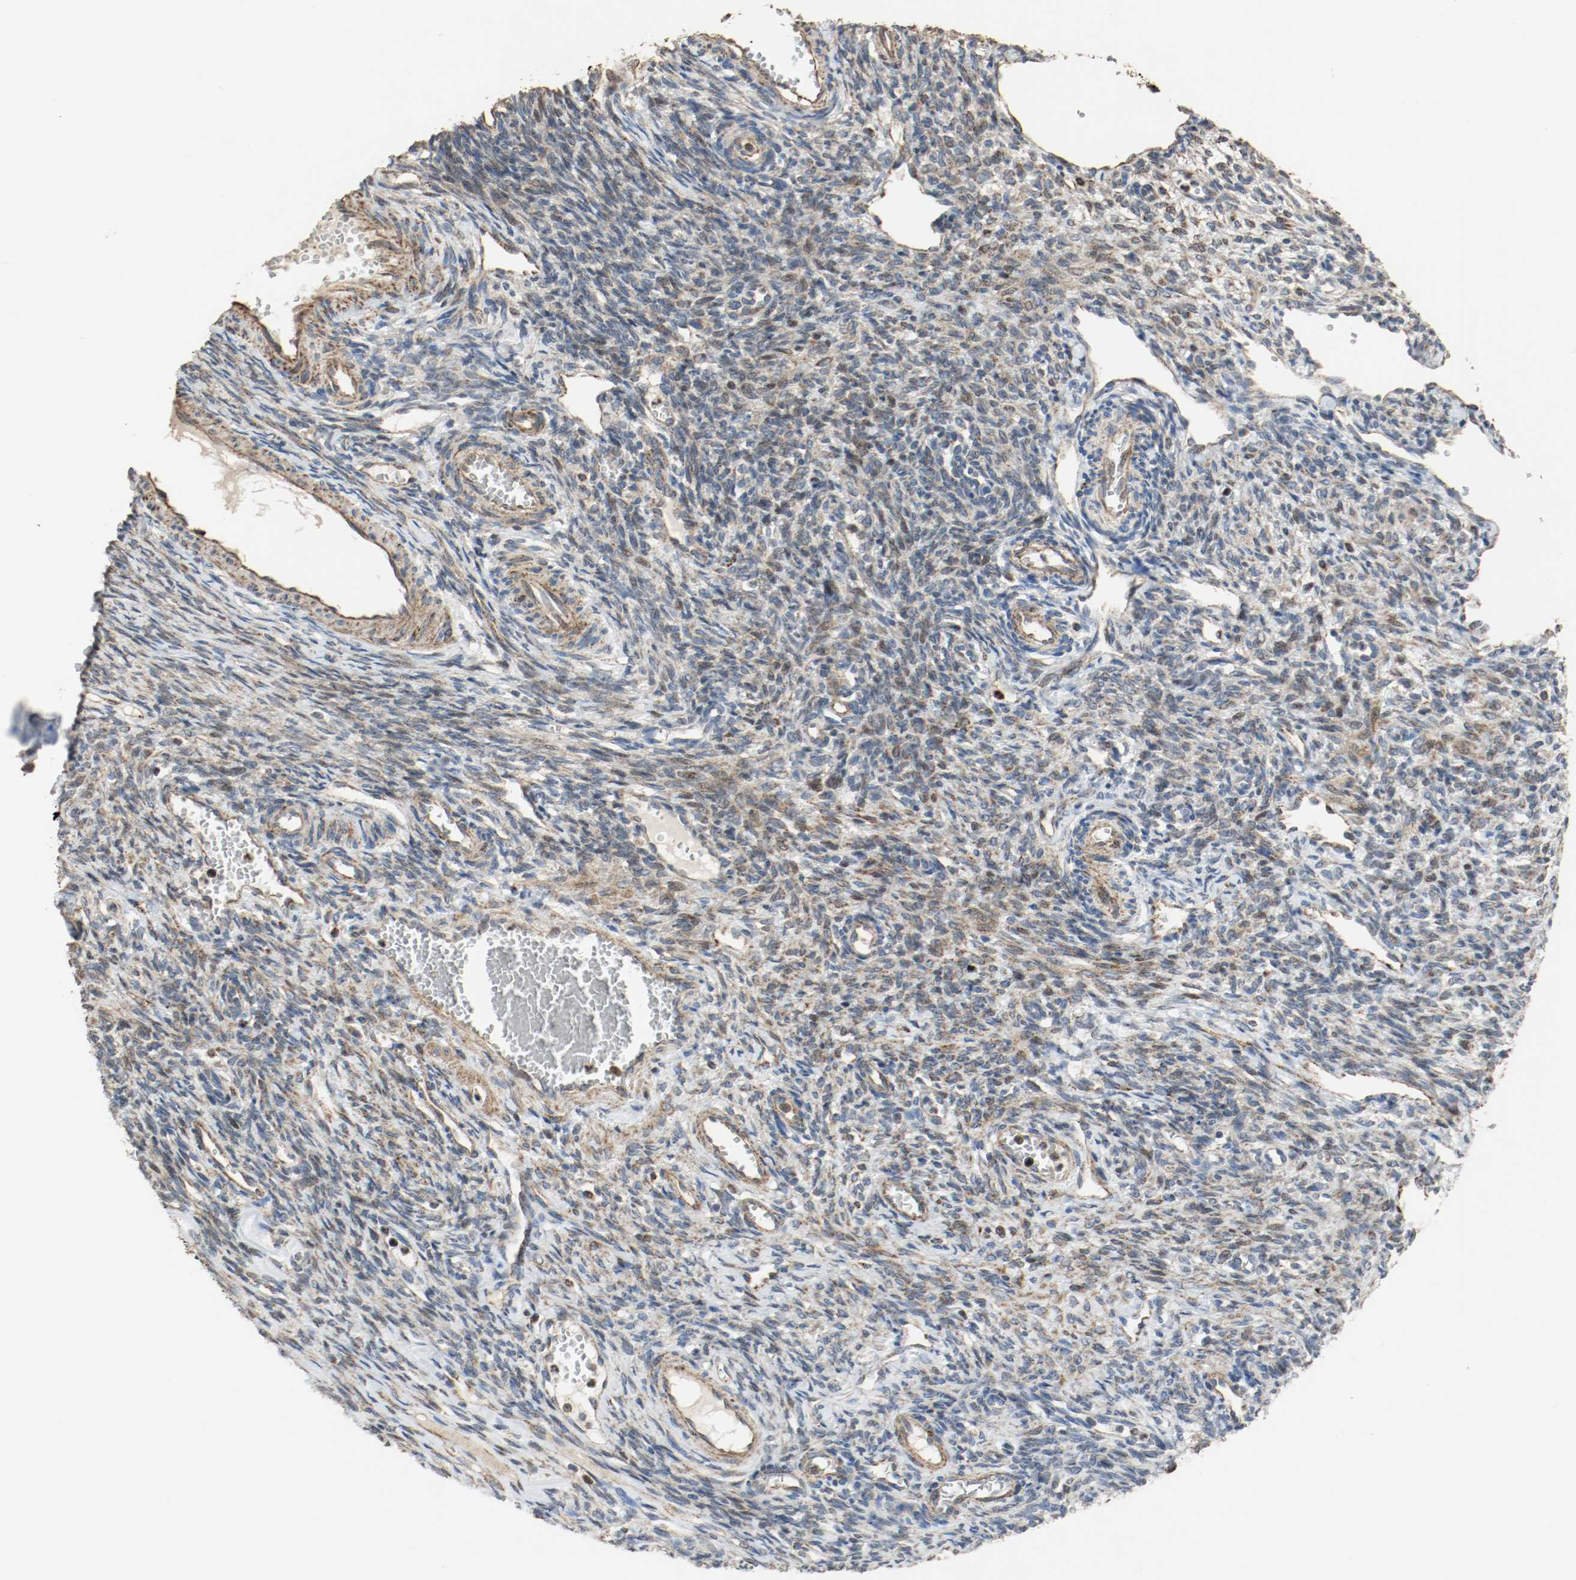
{"staining": {"intensity": "moderate", "quantity": "25%-75%", "location": "cytoplasmic/membranous"}, "tissue": "ovary", "cell_type": "Ovarian stroma cells", "image_type": "normal", "snomed": [{"axis": "morphology", "description": "Normal tissue, NOS"}, {"axis": "topography", "description": "Ovary"}], "caption": "Human ovary stained for a protein (brown) exhibits moderate cytoplasmic/membranous positive positivity in approximately 25%-75% of ovarian stroma cells.", "gene": "ALDH4A1", "patient": {"sex": "female", "age": 33}}